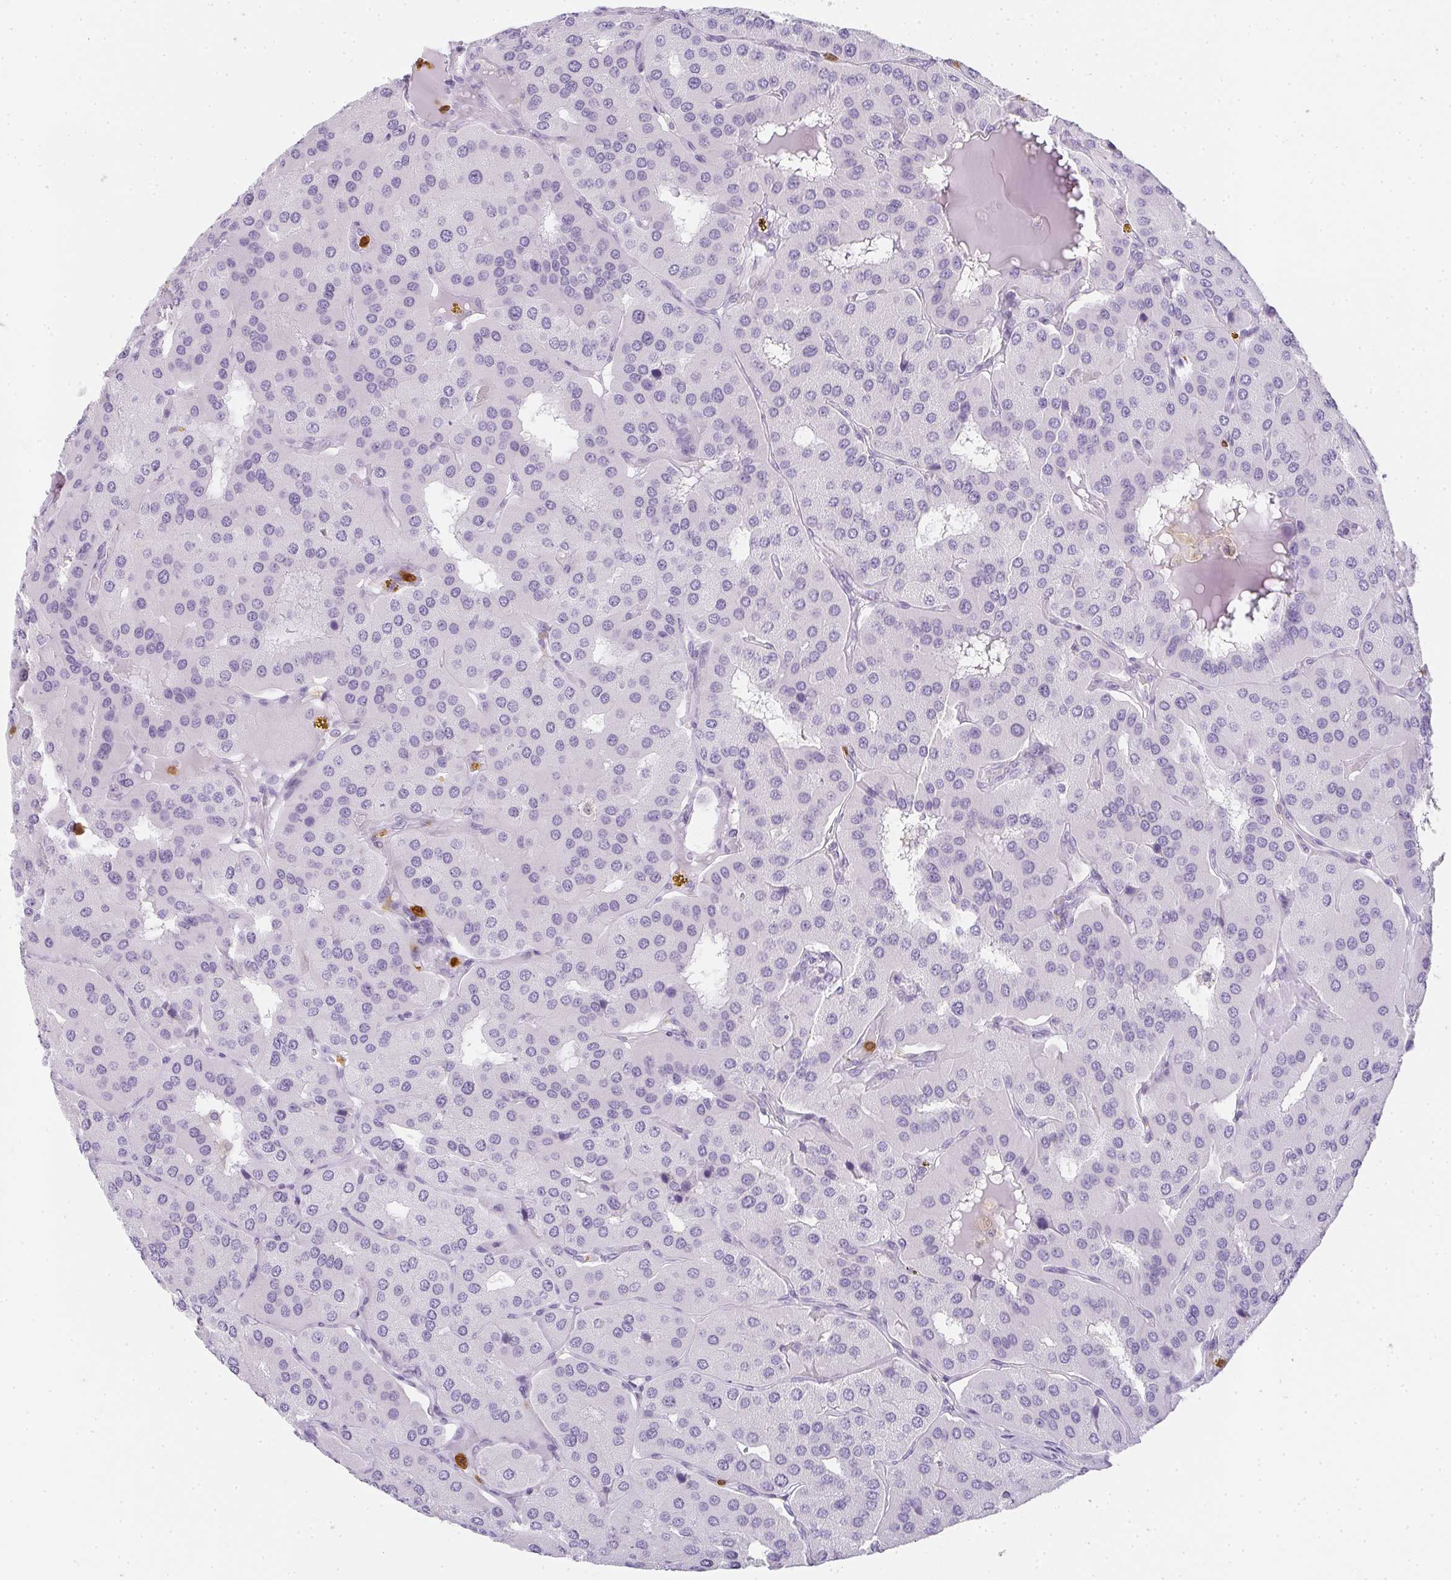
{"staining": {"intensity": "negative", "quantity": "none", "location": "none"}, "tissue": "parathyroid gland", "cell_type": "Glandular cells", "image_type": "normal", "snomed": [{"axis": "morphology", "description": "Normal tissue, NOS"}, {"axis": "morphology", "description": "Adenoma, NOS"}, {"axis": "topography", "description": "Parathyroid gland"}], "caption": "This is an immunohistochemistry (IHC) micrograph of normal human parathyroid gland. There is no expression in glandular cells.", "gene": "HK3", "patient": {"sex": "female", "age": 86}}